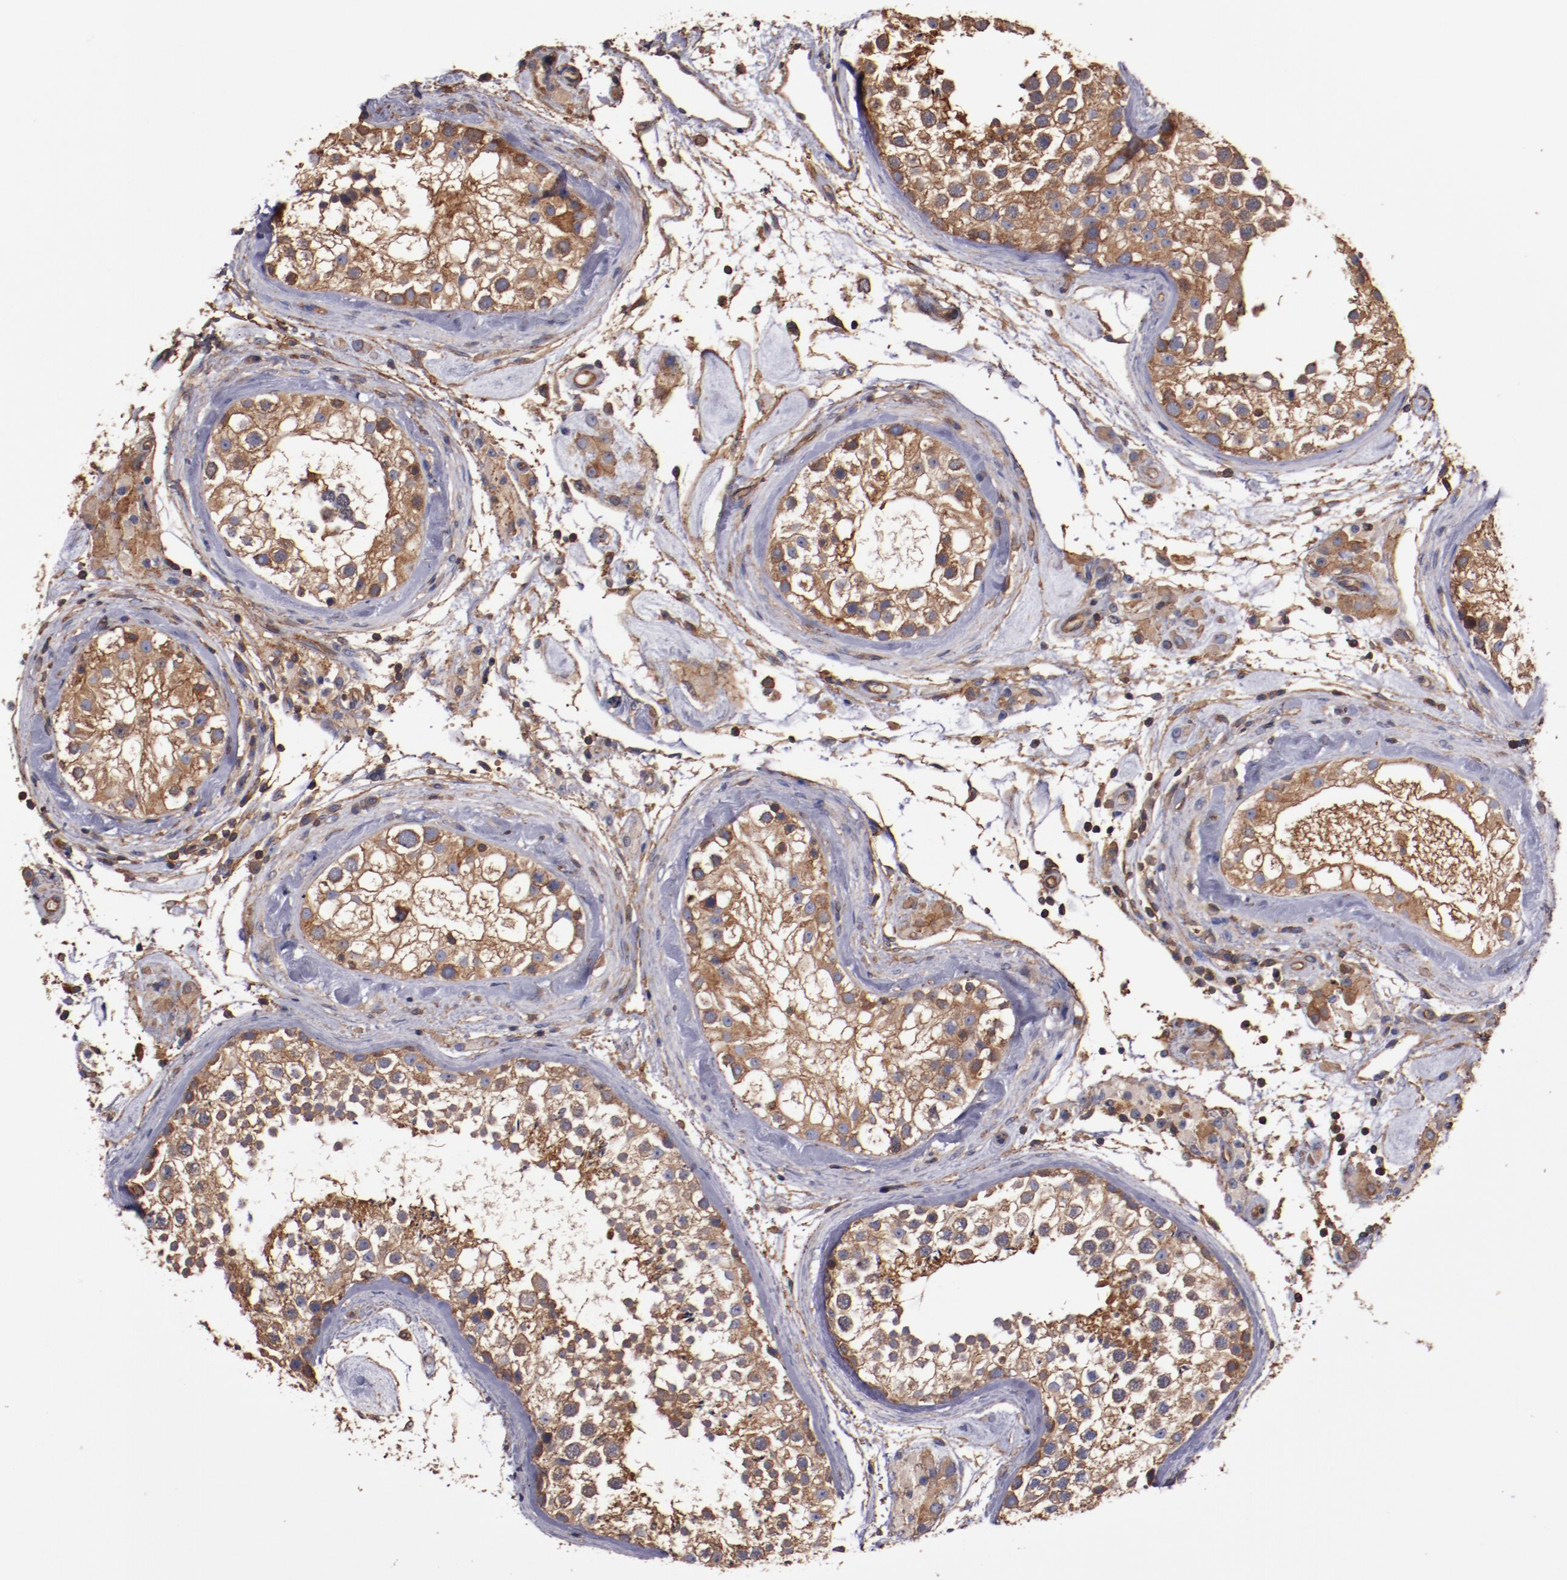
{"staining": {"intensity": "moderate", "quantity": ">75%", "location": "cytoplasmic/membranous"}, "tissue": "testis", "cell_type": "Cells in seminiferous ducts", "image_type": "normal", "snomed": [{"axis": "morphology", "description": "Normal tissue, NOS"}, {"axis": "topography", "description": "Testis"}], "caption": "Protein staining exhibits moderate cytoplasmic/membranous positivity in about >75% of cells in seminiferous ducts in benign testis.", "gene": "TMOD3", "patient": {"sex": "male", "age": 46}}